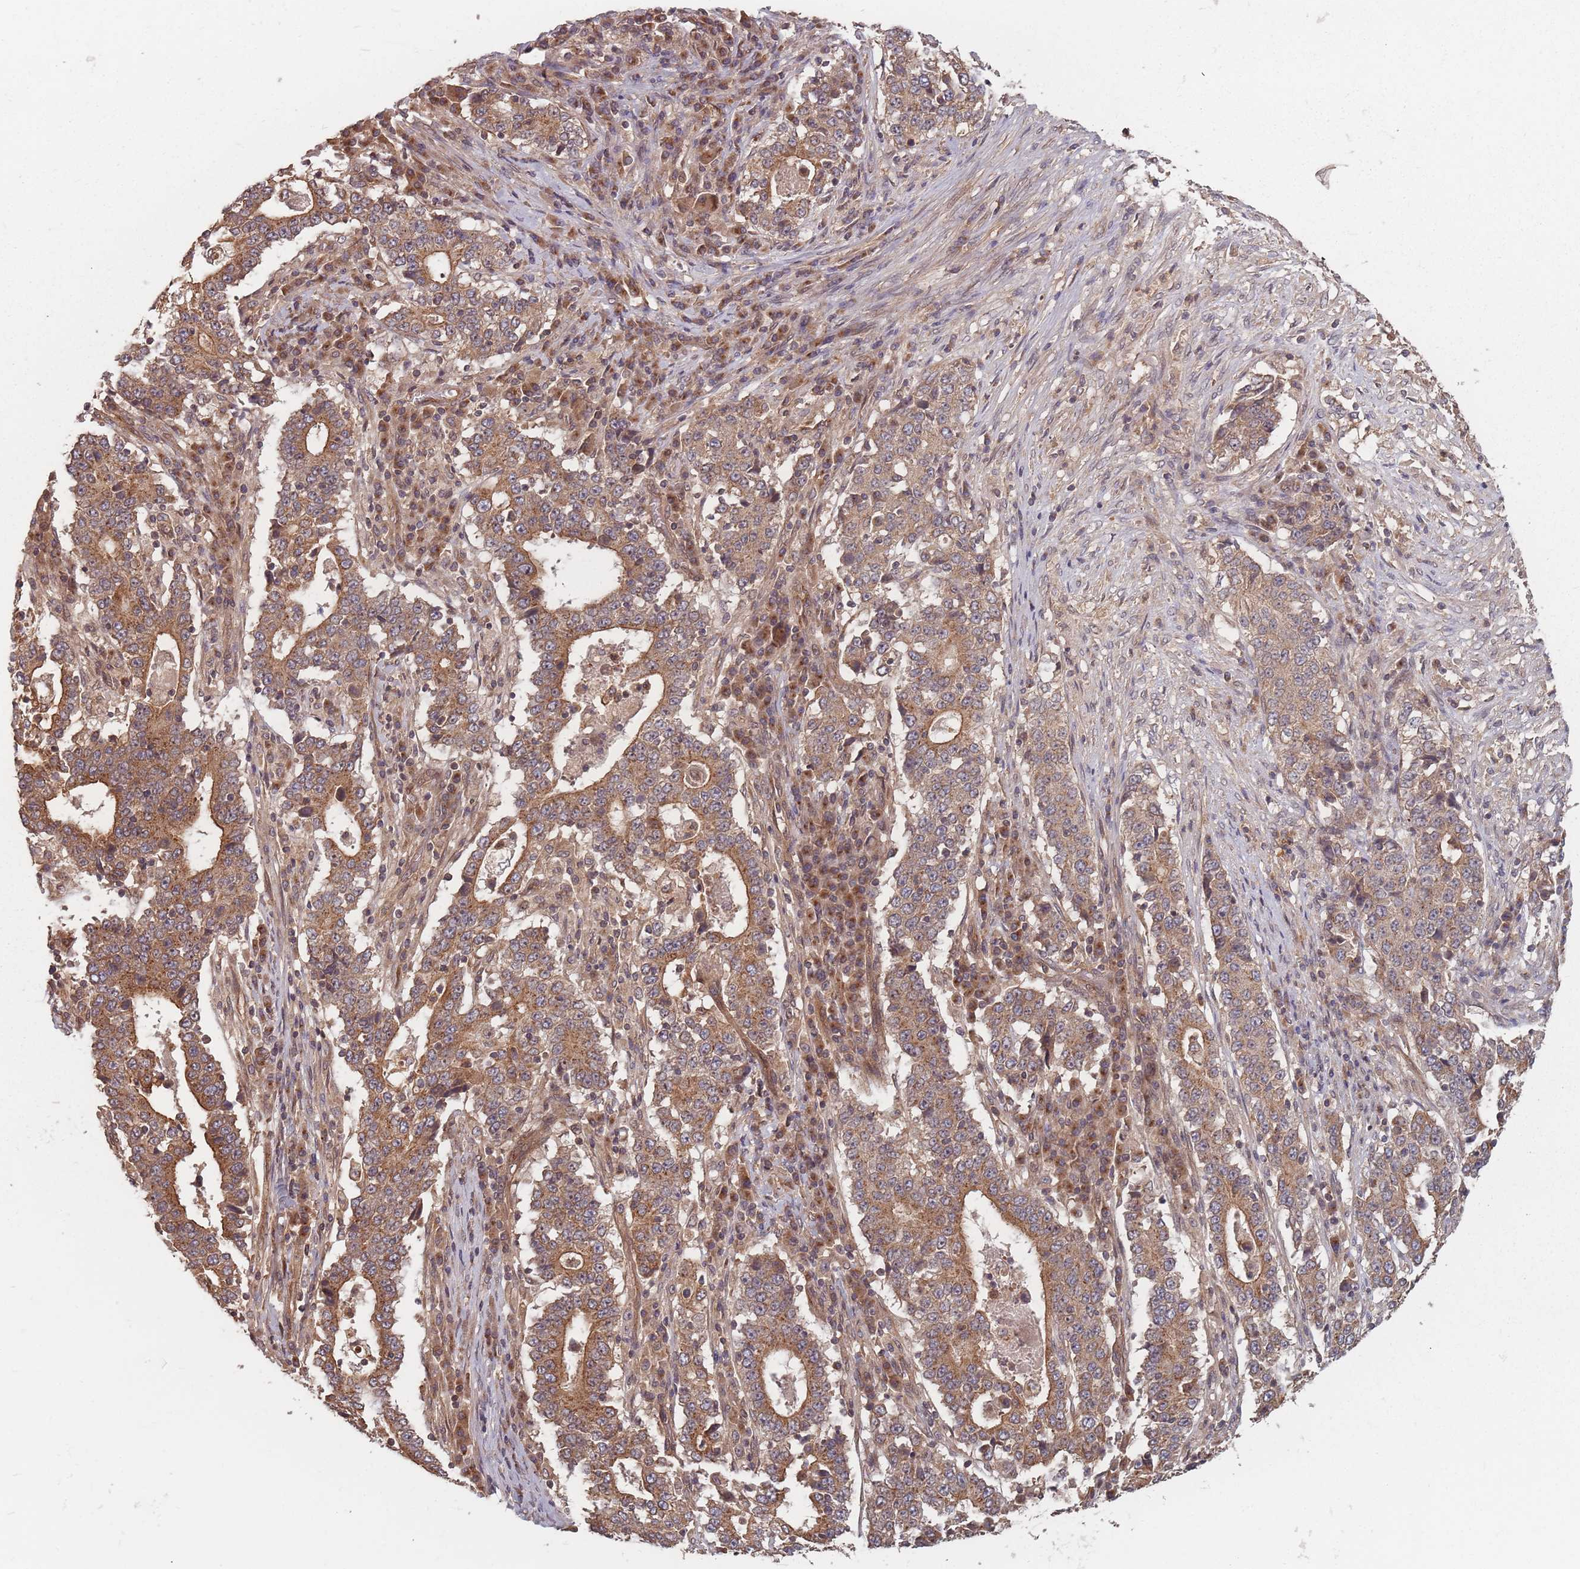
{"staining": {"intensity": "moderate", "quantity": ">75%", "location": "cytoplasmic/membranous"}, "tissue": "stomach cancer", "cell_type": "Tumor cells", "image_type": "cancer", "snomed": [{"axis": "morphology", "description": "Adenocarcinoma, NOS"}, {"axis": "topography", "description": "Stomach"}], "caption": "The micrograph reveals immunohistochemical staining of stomach cancer (adenocarcinoma). There is moderate cytoplasmic/membranous positivity is identified in about >75% of tumor cells. (DAB (3,3'-diaminobenzidine) = brown stain, brightfield microscopy at high magnification).", "gene": "C3orf14", "patient": {"sex": "male", "age": 59}}